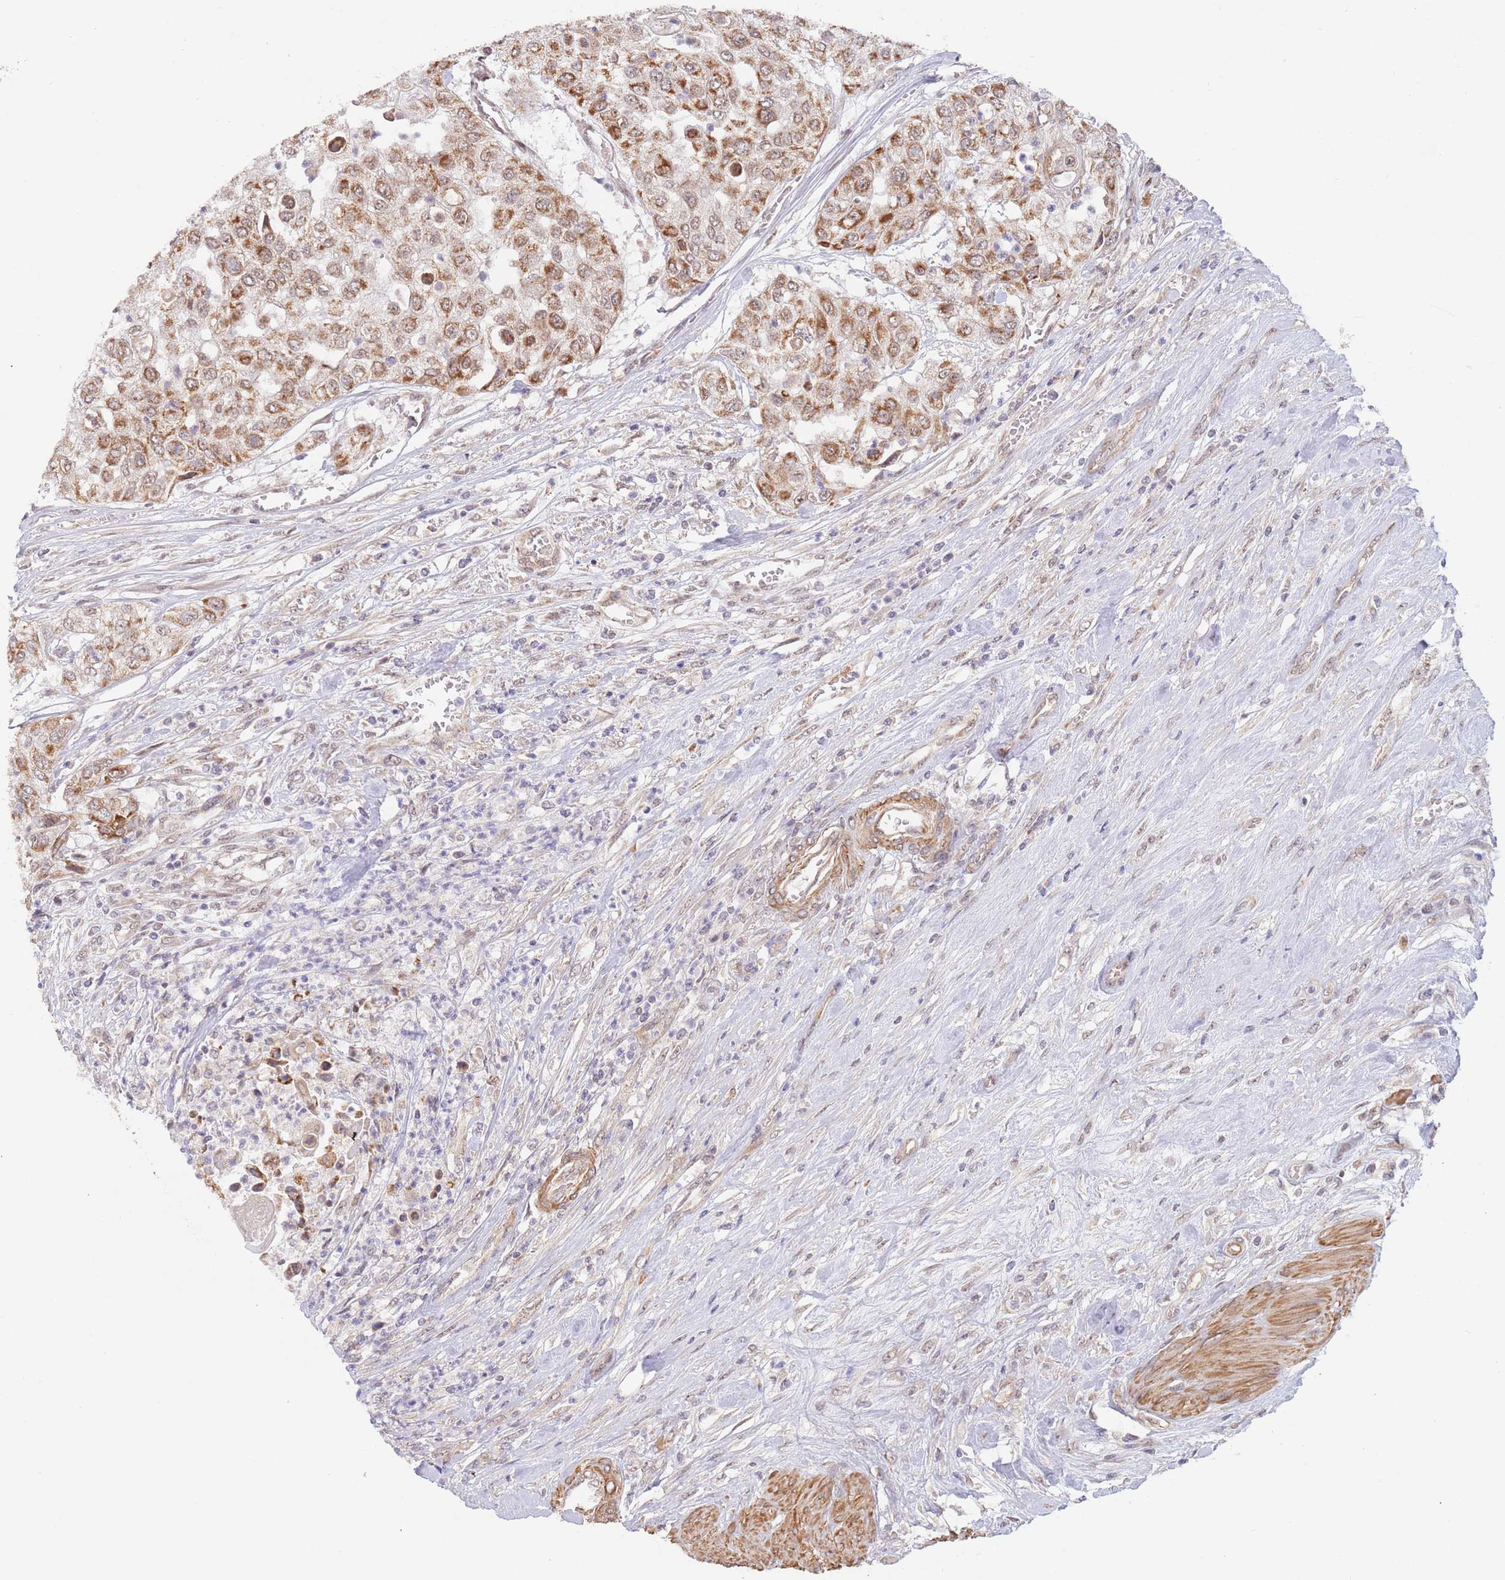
{"staining": {"intensity": "moderate", "quantity": ">75%", "location": "cytoplasmic/membranous"}, "tissue": "urothelial cancer", "cell_type": "Tumor cells", "image_type": "cancer", "snomed": [{"axis": "morphology", "description": "Urothelial carcinoma, High grade"}, {"axis": "topography", "description": "Urinary bladder"}], "caption": "Immunohistochemistry (IHC) image of neoplastic tissue: human urothelial cancer stained using immunohistochemistry demonstrates medium levels of moderate protein expression localized specifically in the cytoplasmic/membranous of tumor cells, appearing as a cytoplasmic/membranous brown color.", "gene": "UQCC3", "patient": {"sex": "female", "age": 79}}